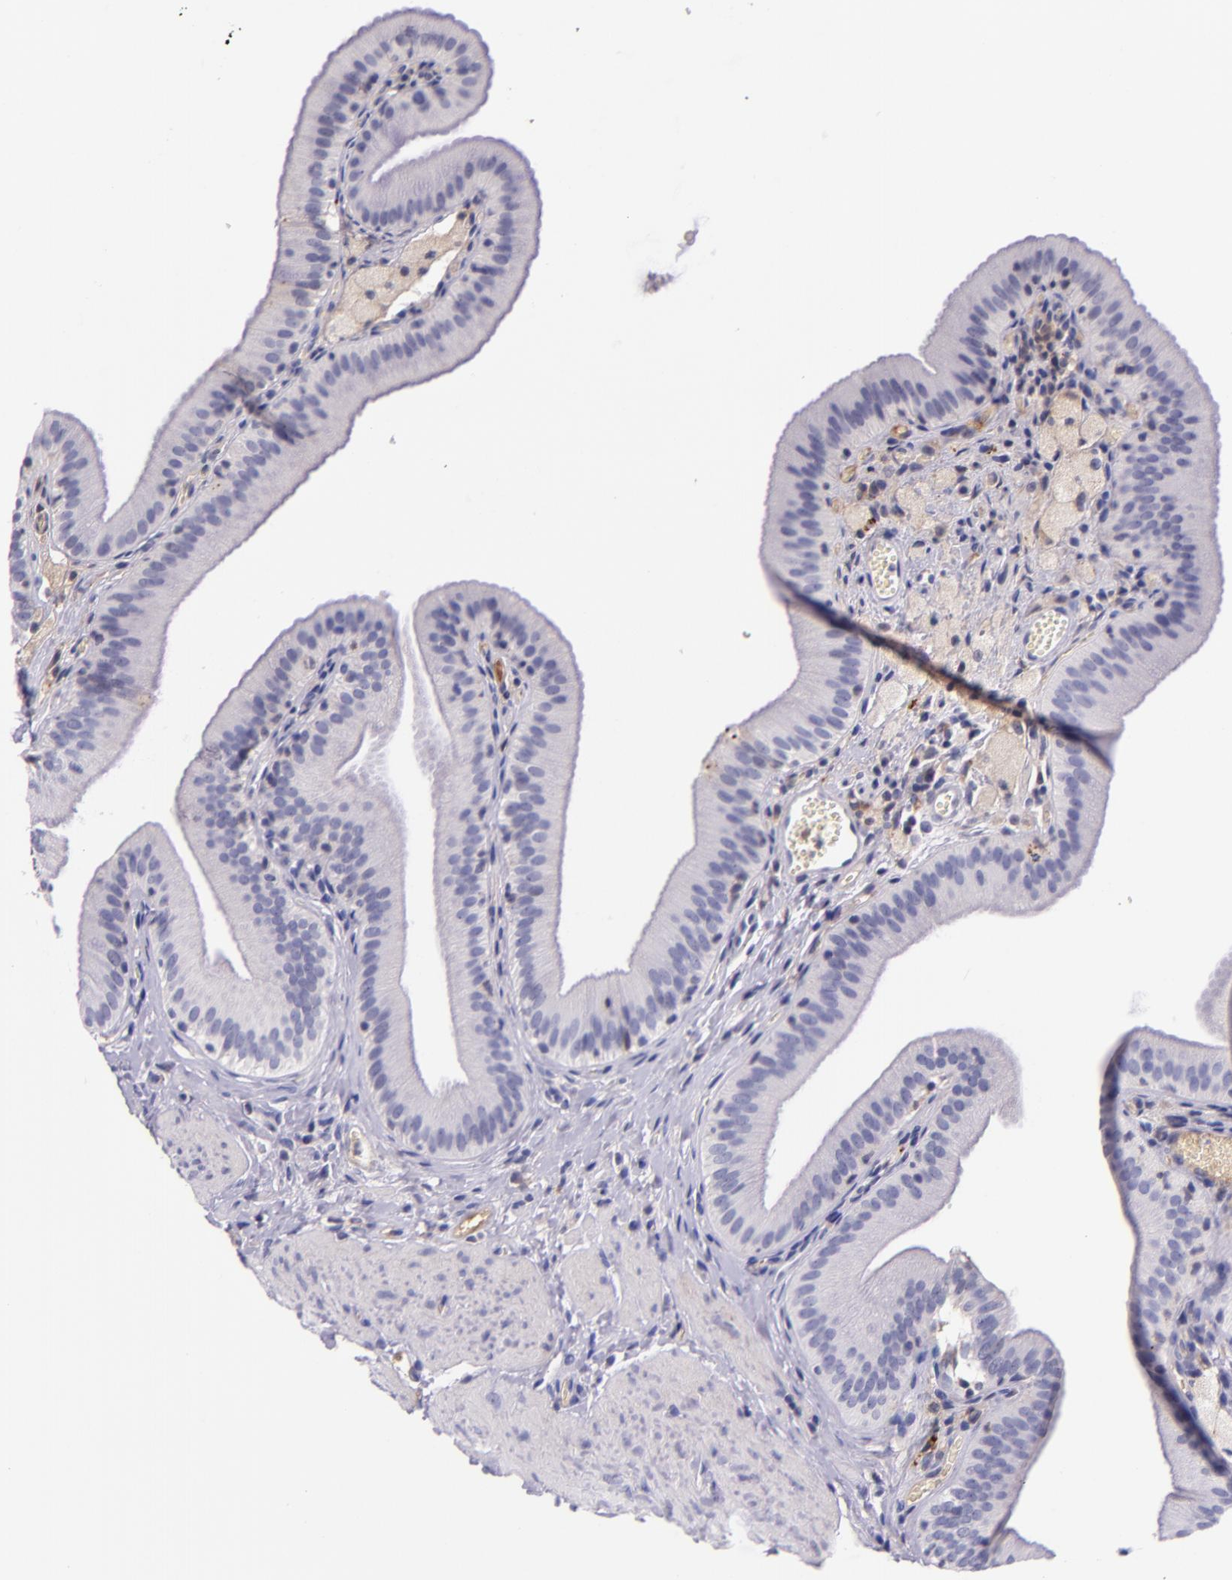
{"staining": {"intensity": "negative", "quantity": "none", "location": "none"}, "tissue": "gallbladder", "cell_type": "Glandular cells", "image_type": "normal", "snomed": [{"axis": "morphology", "description": "Normal tissue, NOS"}, {"axis": "topography", "description": "Gallbladder"}], "caption": "The histopathology image exhibits no staining of glandular cells in unremarkable gallbladder.", "gene": "KNG1", "patient": {"sex": "female", "age": 24}}